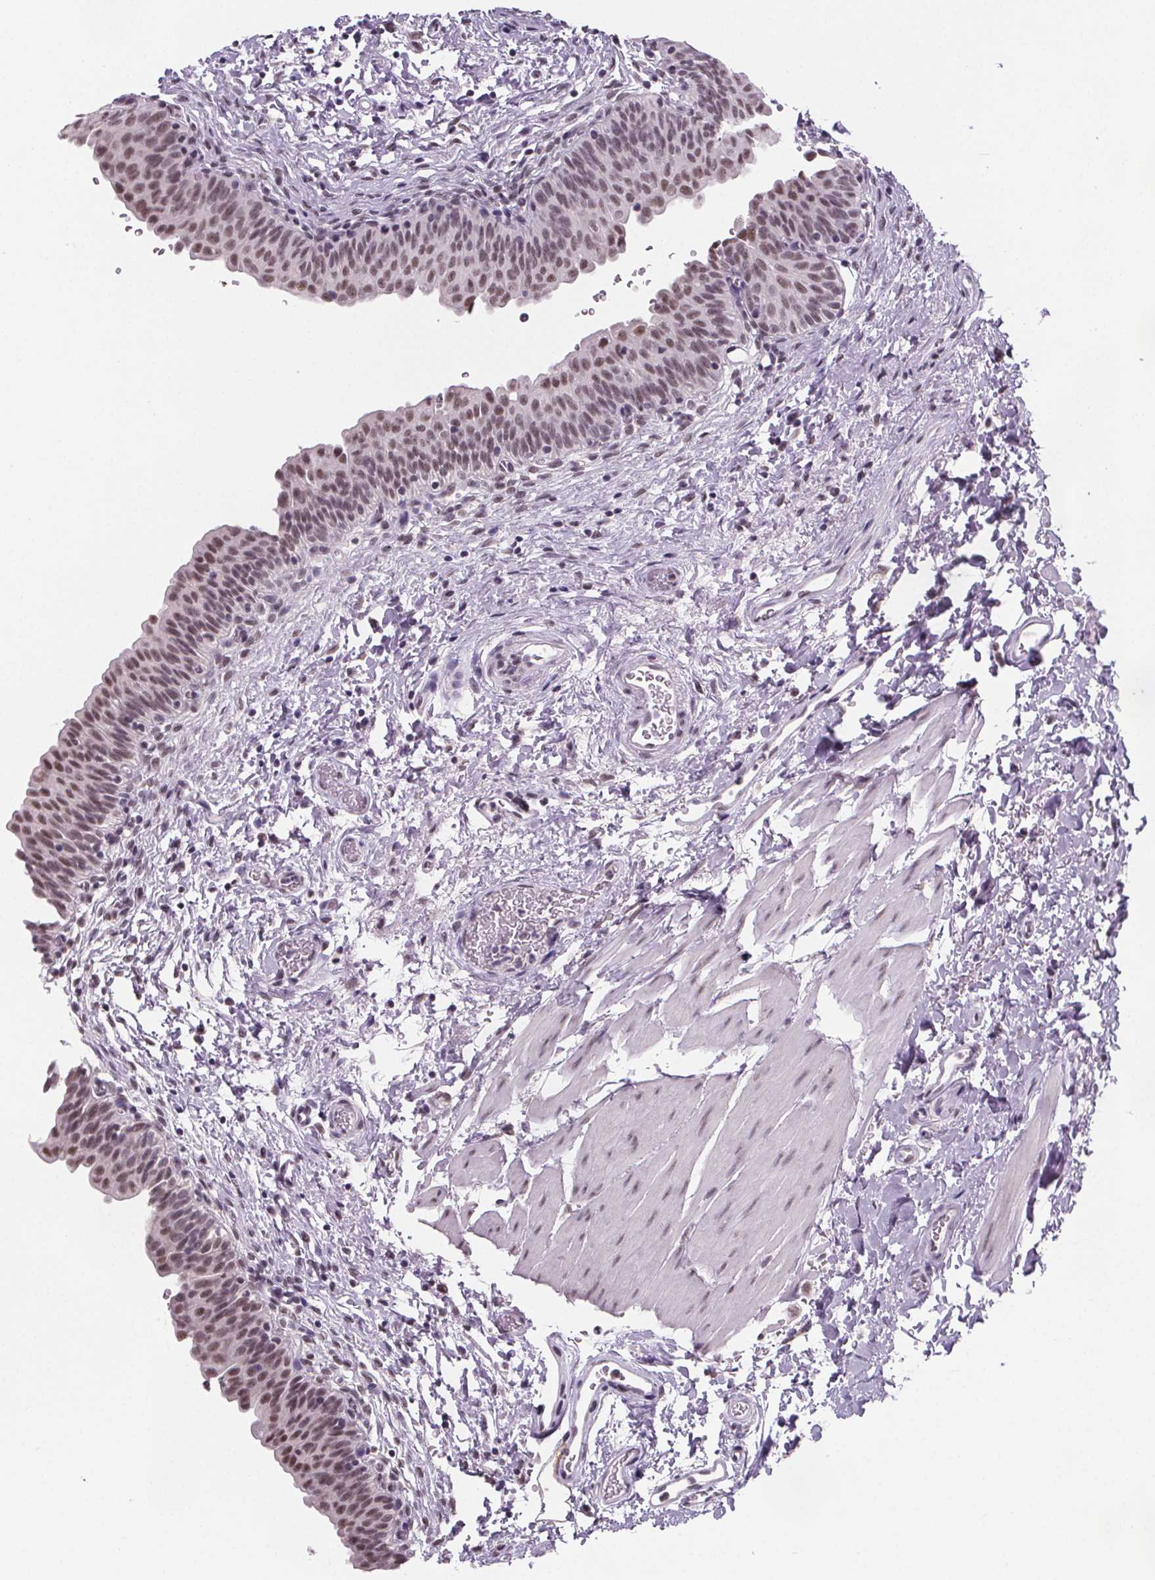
{"staining": {"intensity": "moderate", "quantity": ">75%", "location": "nuclear"}, "tissue": "urinary bladder", "cell_type": "Urothelial cells", "image_type": "normal", "snomed": [{"axis": "morphology", "description": "Normal tissue, NOS"}, {"axis": "topography", "description": "Urinary bladder"}], "caption": "Immunohistochemical staining of benign urinary bladder shows >75% levels of moderate nuclear protein expression in approximately >75% of urothelial cells.", "gene": "ZNF572", "patient": {"sex": "male", "age": 56}}